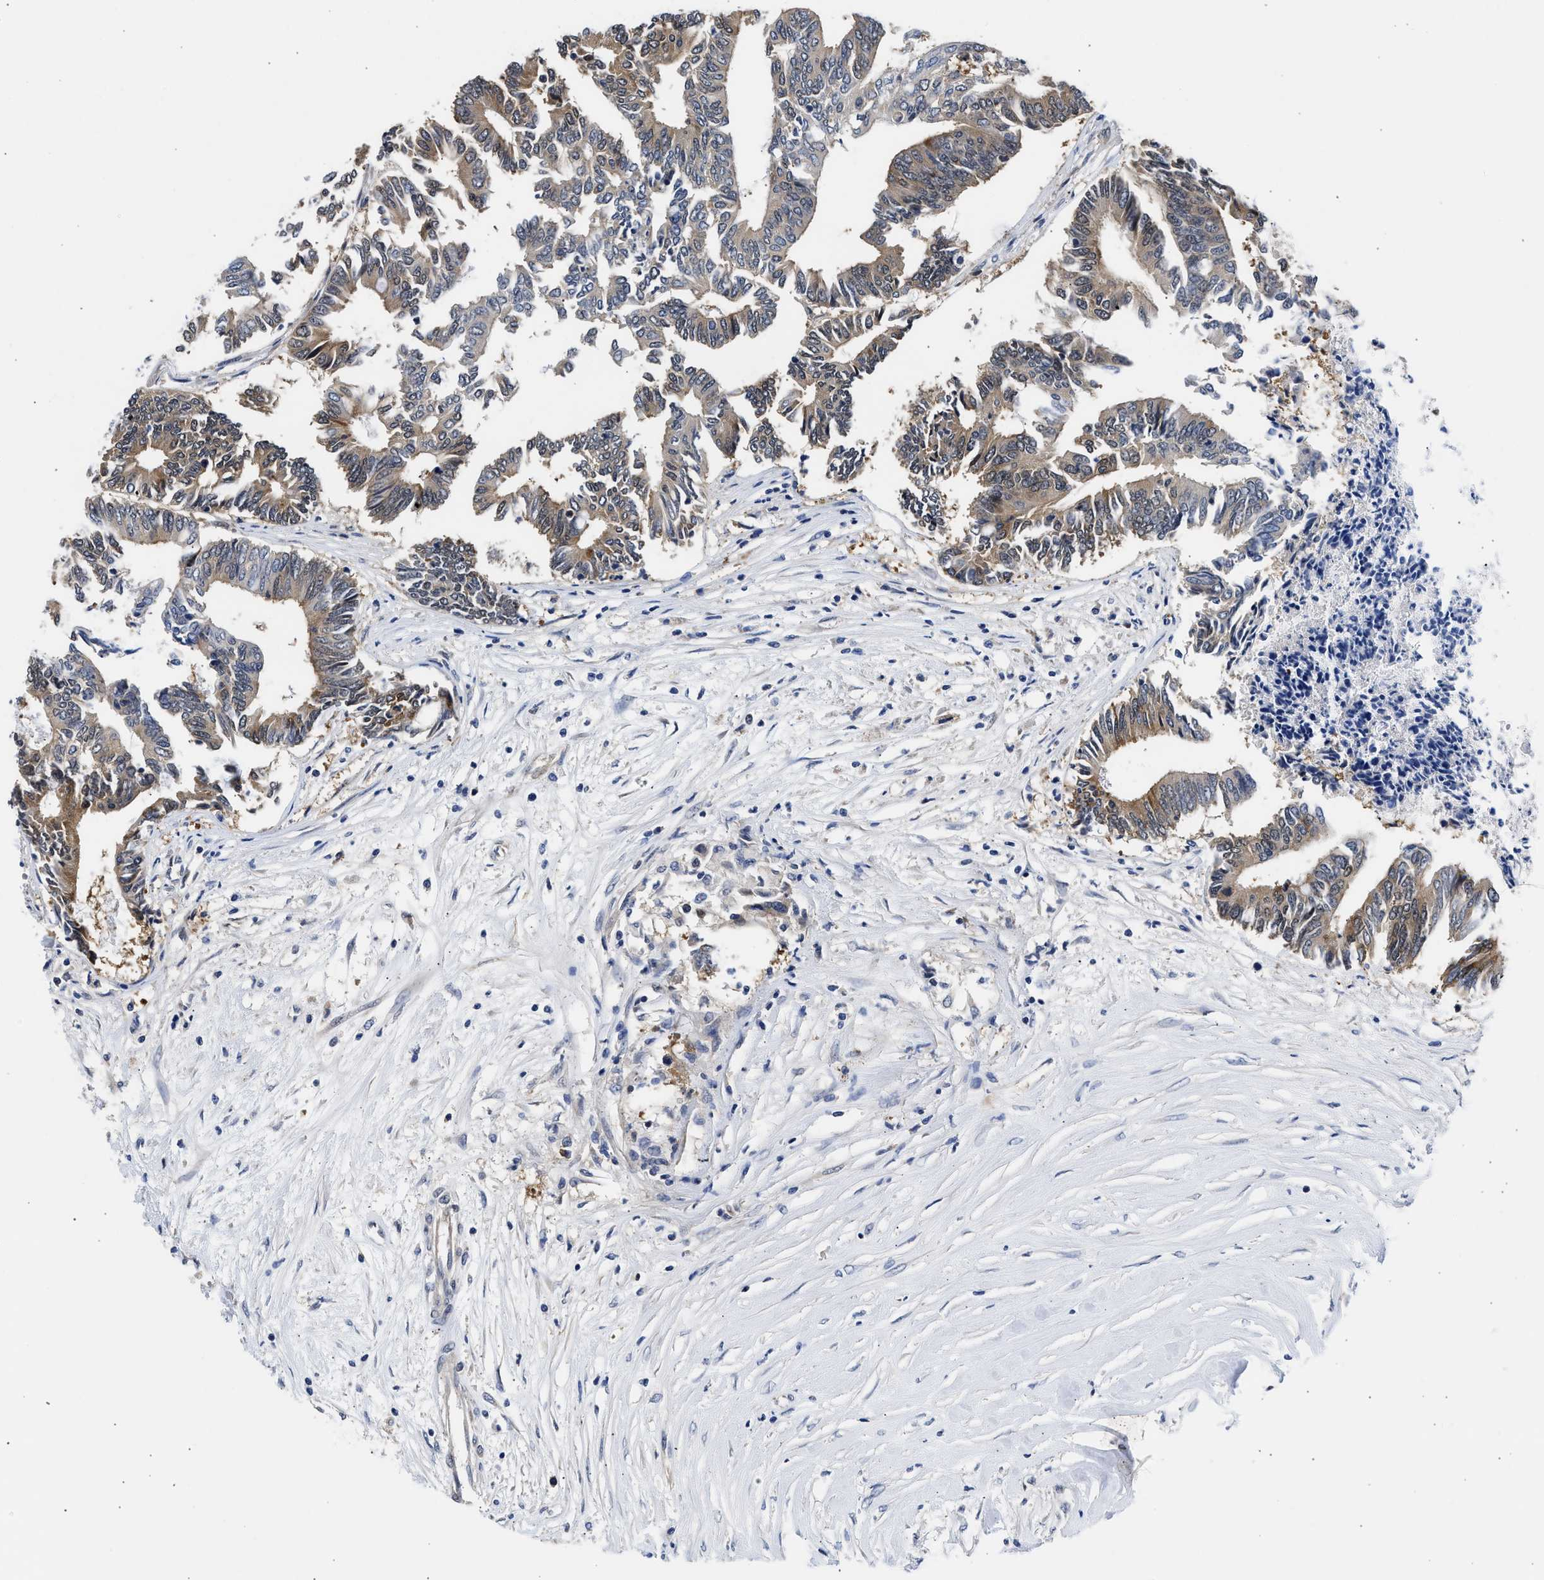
{"staining": {"intensity": "moderate", "quantity": ">75%", "location": "cytoplasmic/membranous"}, "tissue": "colorectal cancer", "cell_type": "Tumor cells", "image_type": "cancer", "snomed": [{"axis": "morphology", "description": "Adenocarcinoma, NOS"}, {"axis": "topography", "description": "Rectum"}], "caption": "Colorectal adenocarcinoma stained for a protein (brown) demonstrates moderate cytoplasmic/membranous positive expression in about >75% of tumor cells.", "gene": "XPO5", "patient": {"sex": "male", "age": 63}}